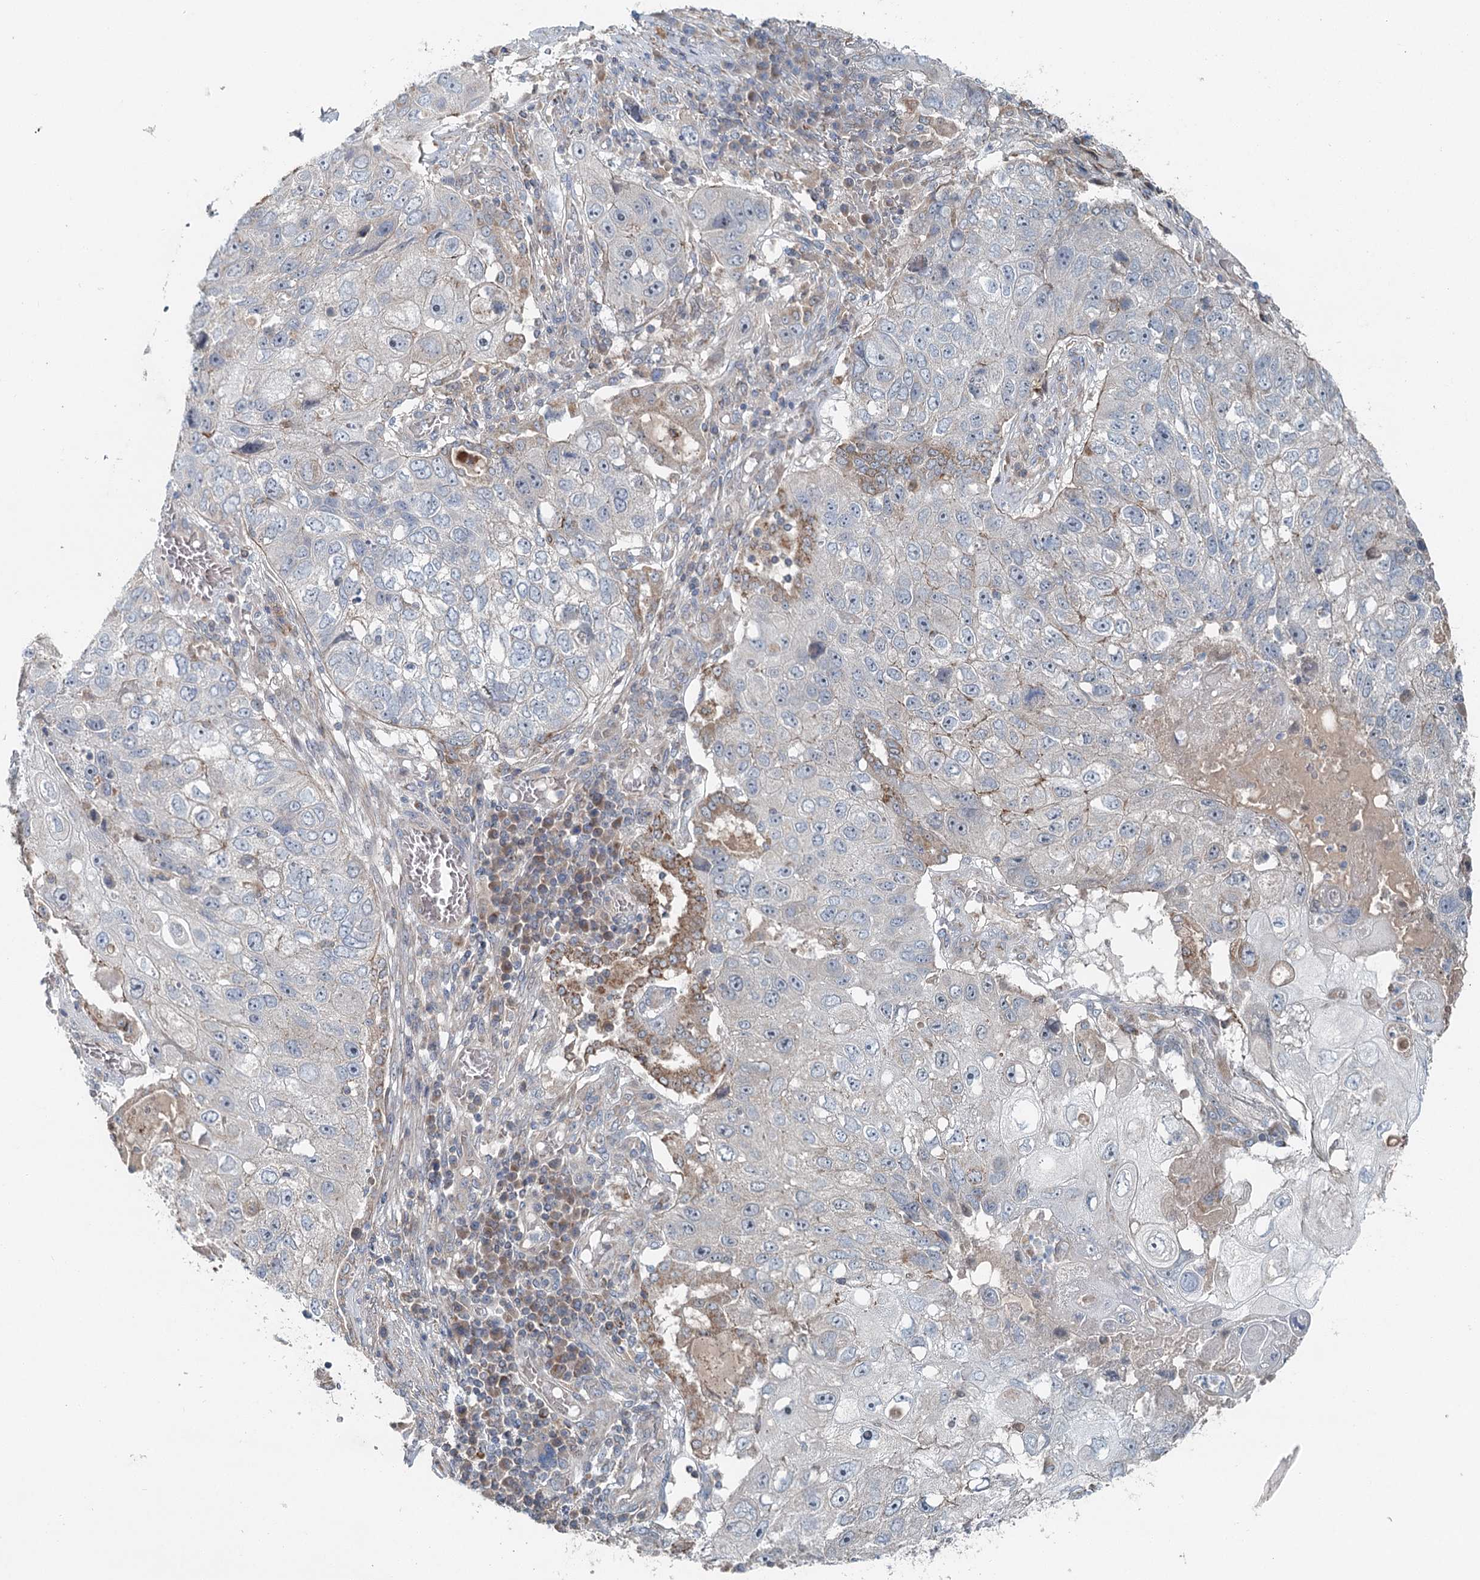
{"staining": {"intensity": "negative", "quantity": "none", "location": "none"}, "tissue": "lung cancer", "cell_type": "Tumor cells", "image_type": "cancer", "snomed": [{"axis": "morphology", "description": "Squamous cell carcinoma, NOS"}, {"axis": "topography", "description": "Lung"}], "caption": "This is an immunohistochemistry (IHC) micrograph of lung squamous cell carcinoma. There is no positivity in tumor cells.", "gene": "CHCHD5", "patient": {"sex": "male", "age": 61}}